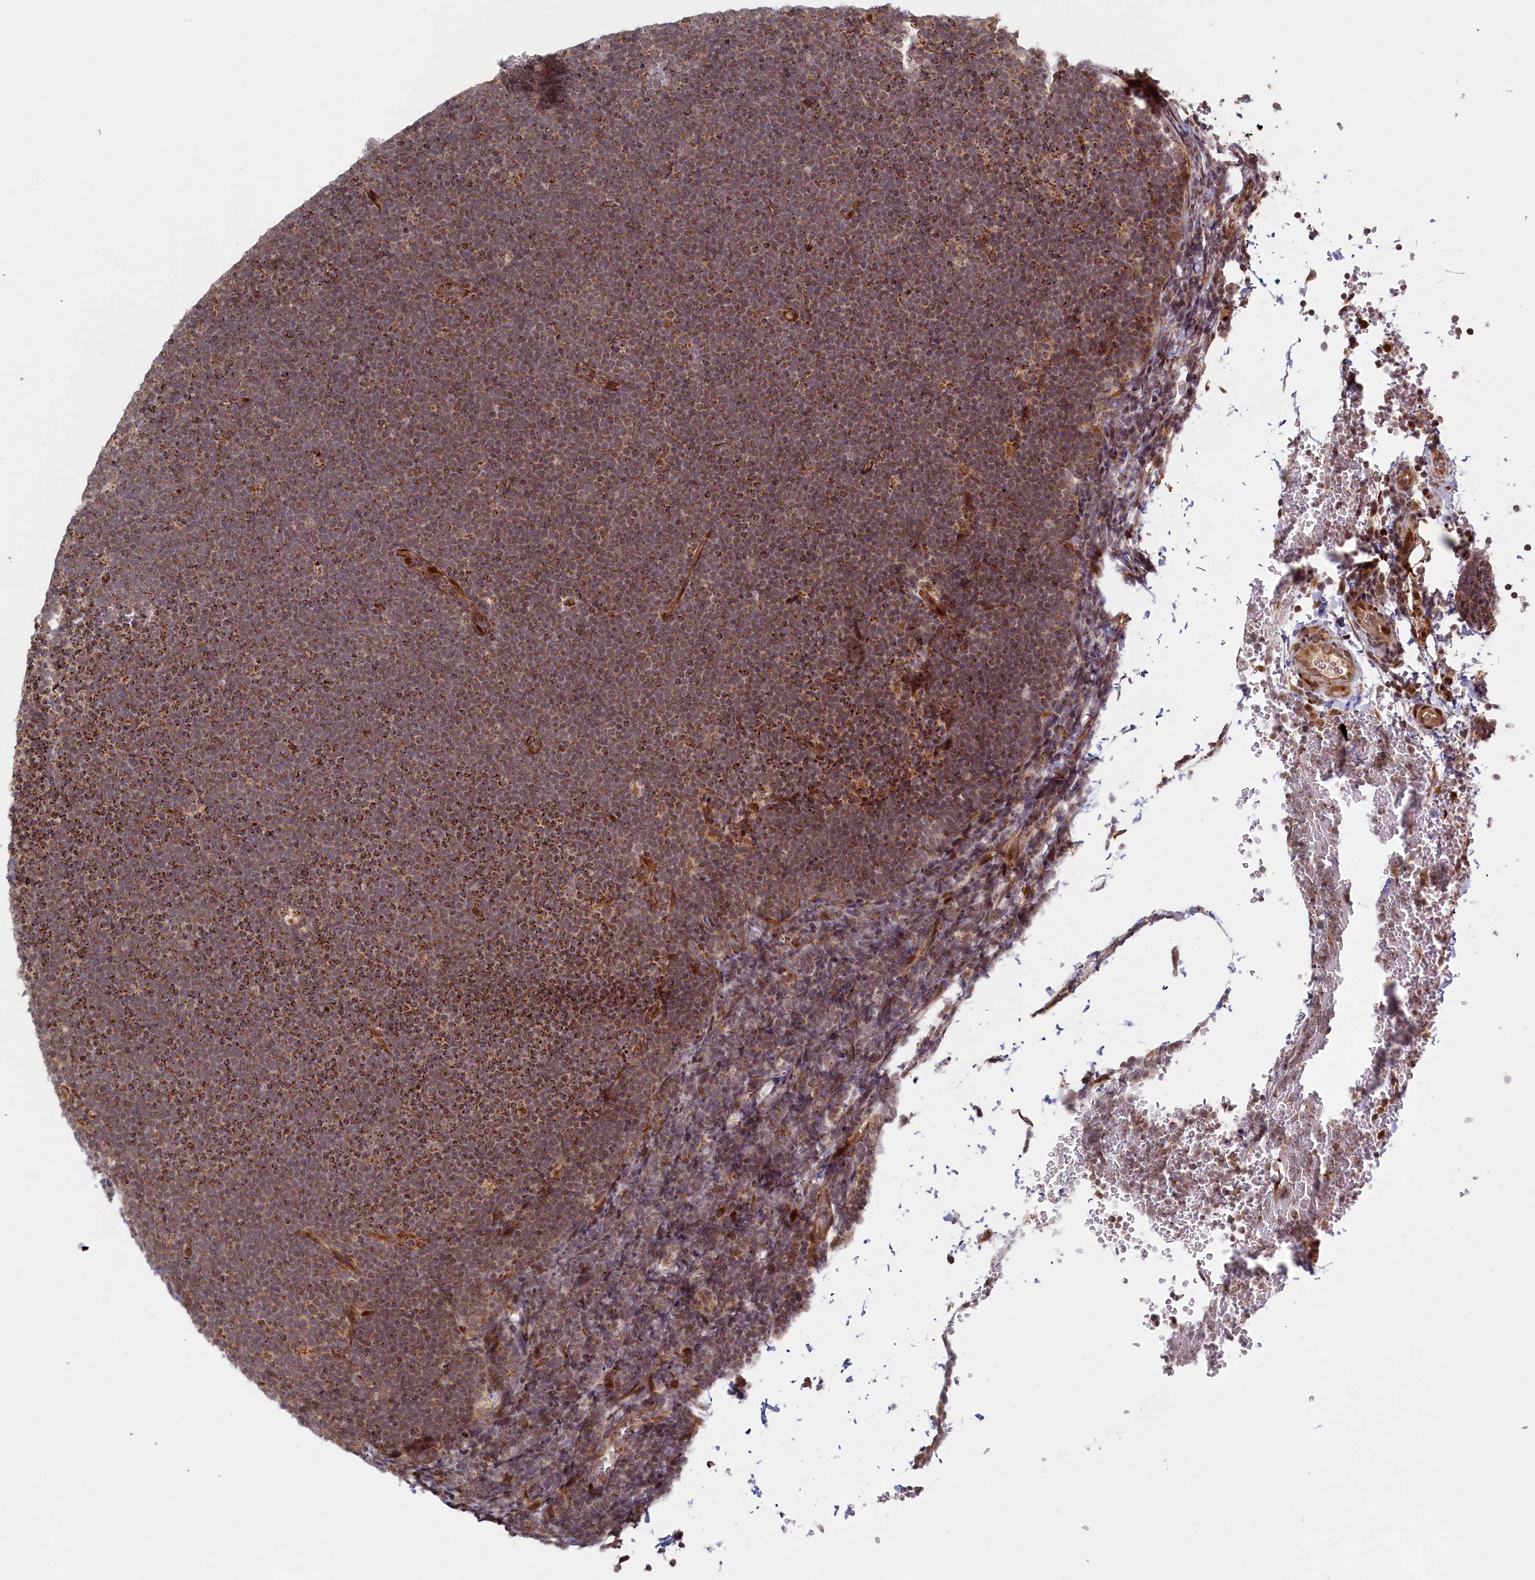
{"staining": {"intensity": "moderate", "quantity": ">75%", "location": "cytoplasmic/membranous"}, "tissue": "lymphoma", "cell_type": "Tumor cells", "image_type": "cancer", "snomed": [{"axis": "morphology", "description": "Malignant lymphoma, non-Hodgkin's type, High grade"}, {"axis": "topography", "description": "Lymph node"}], "caption": "Tumor cells show moderate cytoplasmic/membranous staining in about >75% of cells in lymphoma.", "gene": "PLA2G10", "patient": {"sex": "male", "age": 13}}